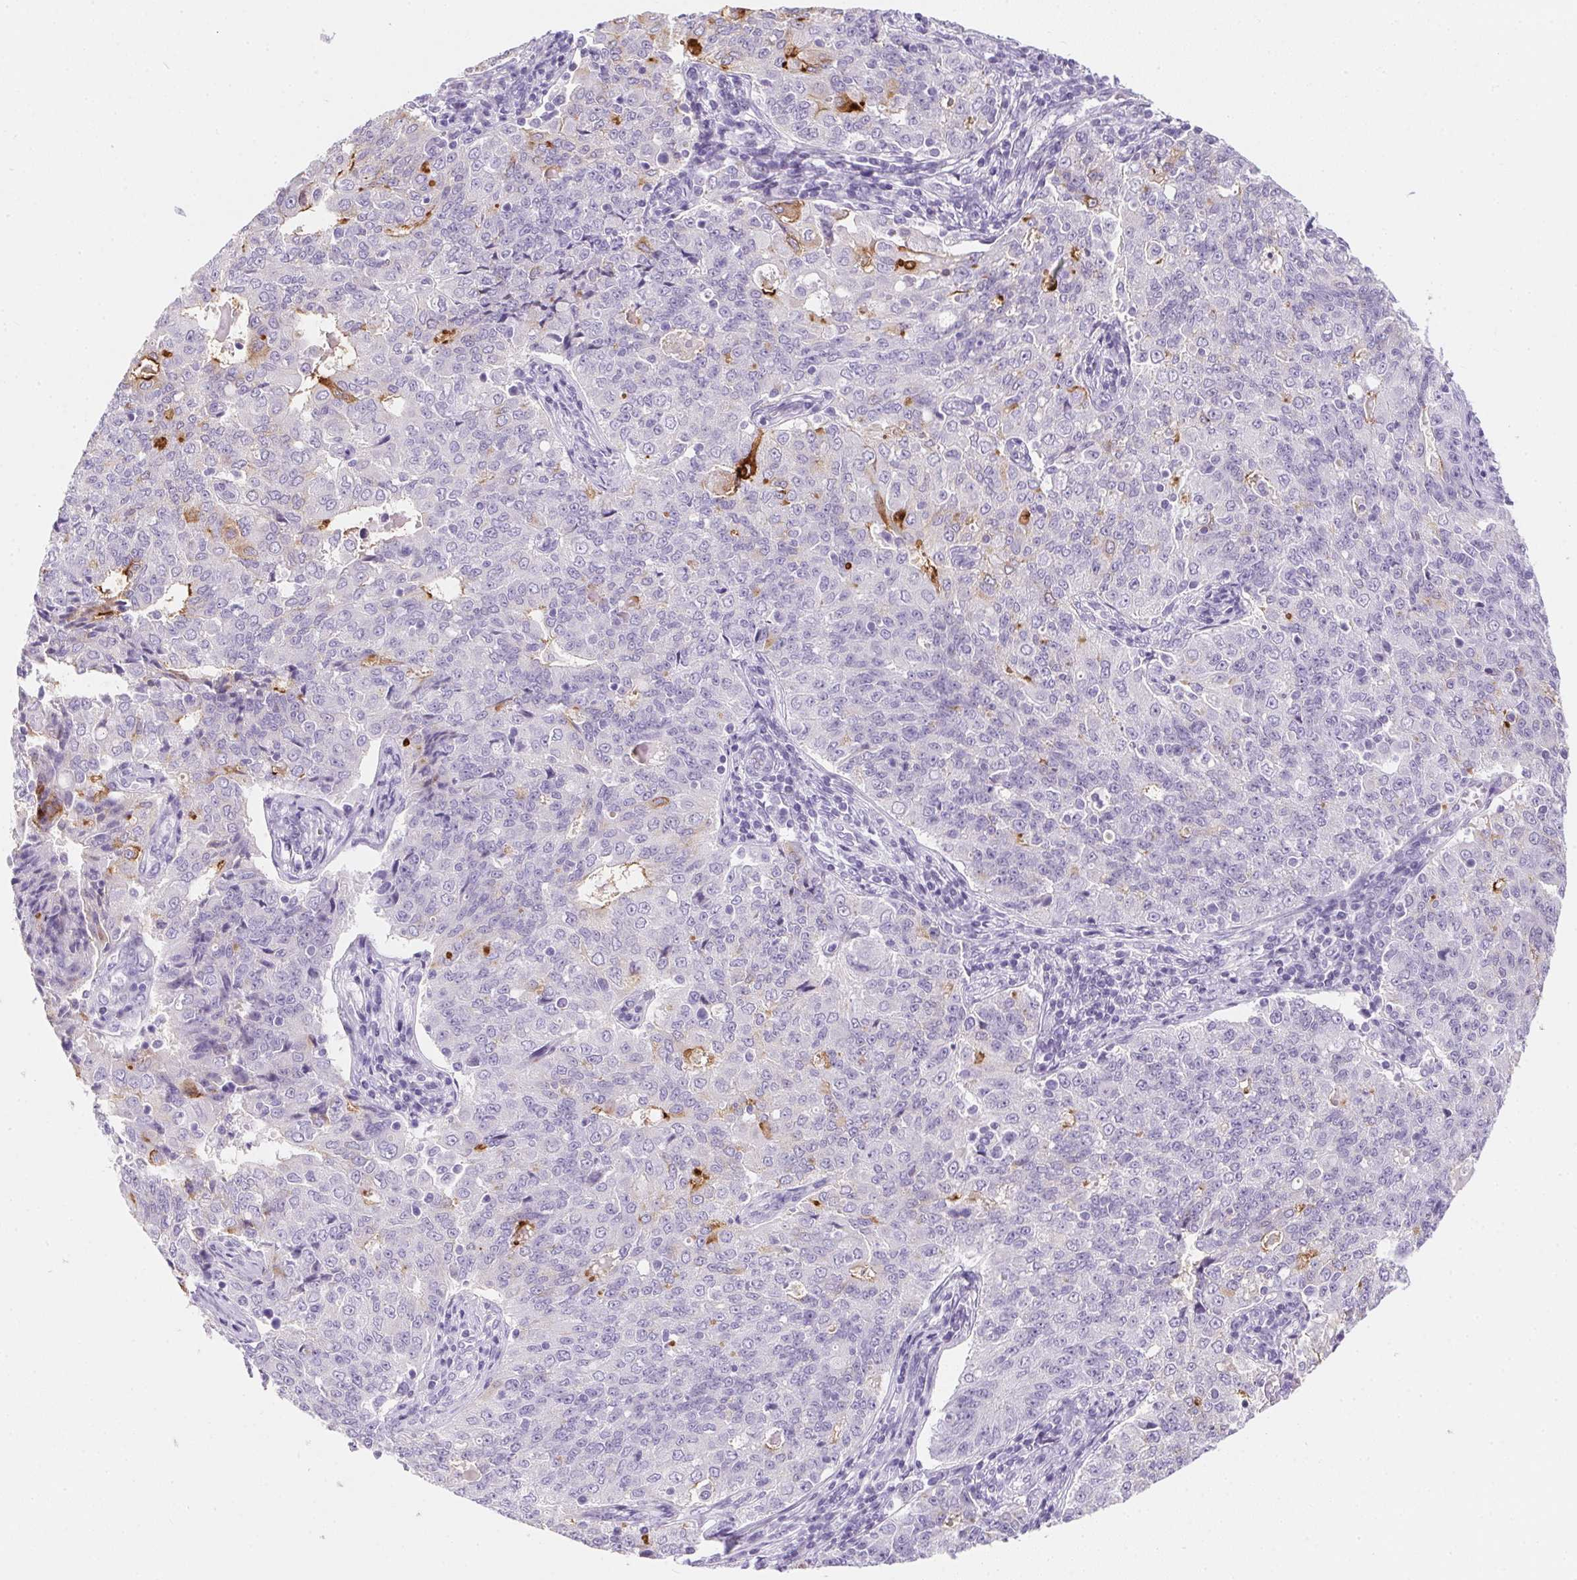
{"staining": {"intensity": "moderate", "quantity": "<25%", "location": "cytoplasmic/membranous"}, "tissue": "endometrial cancer", "cell_type": "Tumor cells", "image_type": "cancer", "snomed": [{"axis": "morphology", "description": "Adenocarcinoma, NOS"}, {"axis": "topography", "description": "Endometrium"}], "caption": "This histopathology image exhibits immunohistochemistry (IHC) staining of endometrial cancer, with low moderate cytoplasmic/membranous positivity in approximately <25% of tumor cells.", "gene": "AQP5", "patient": {"sex": "female", "age": 43}}